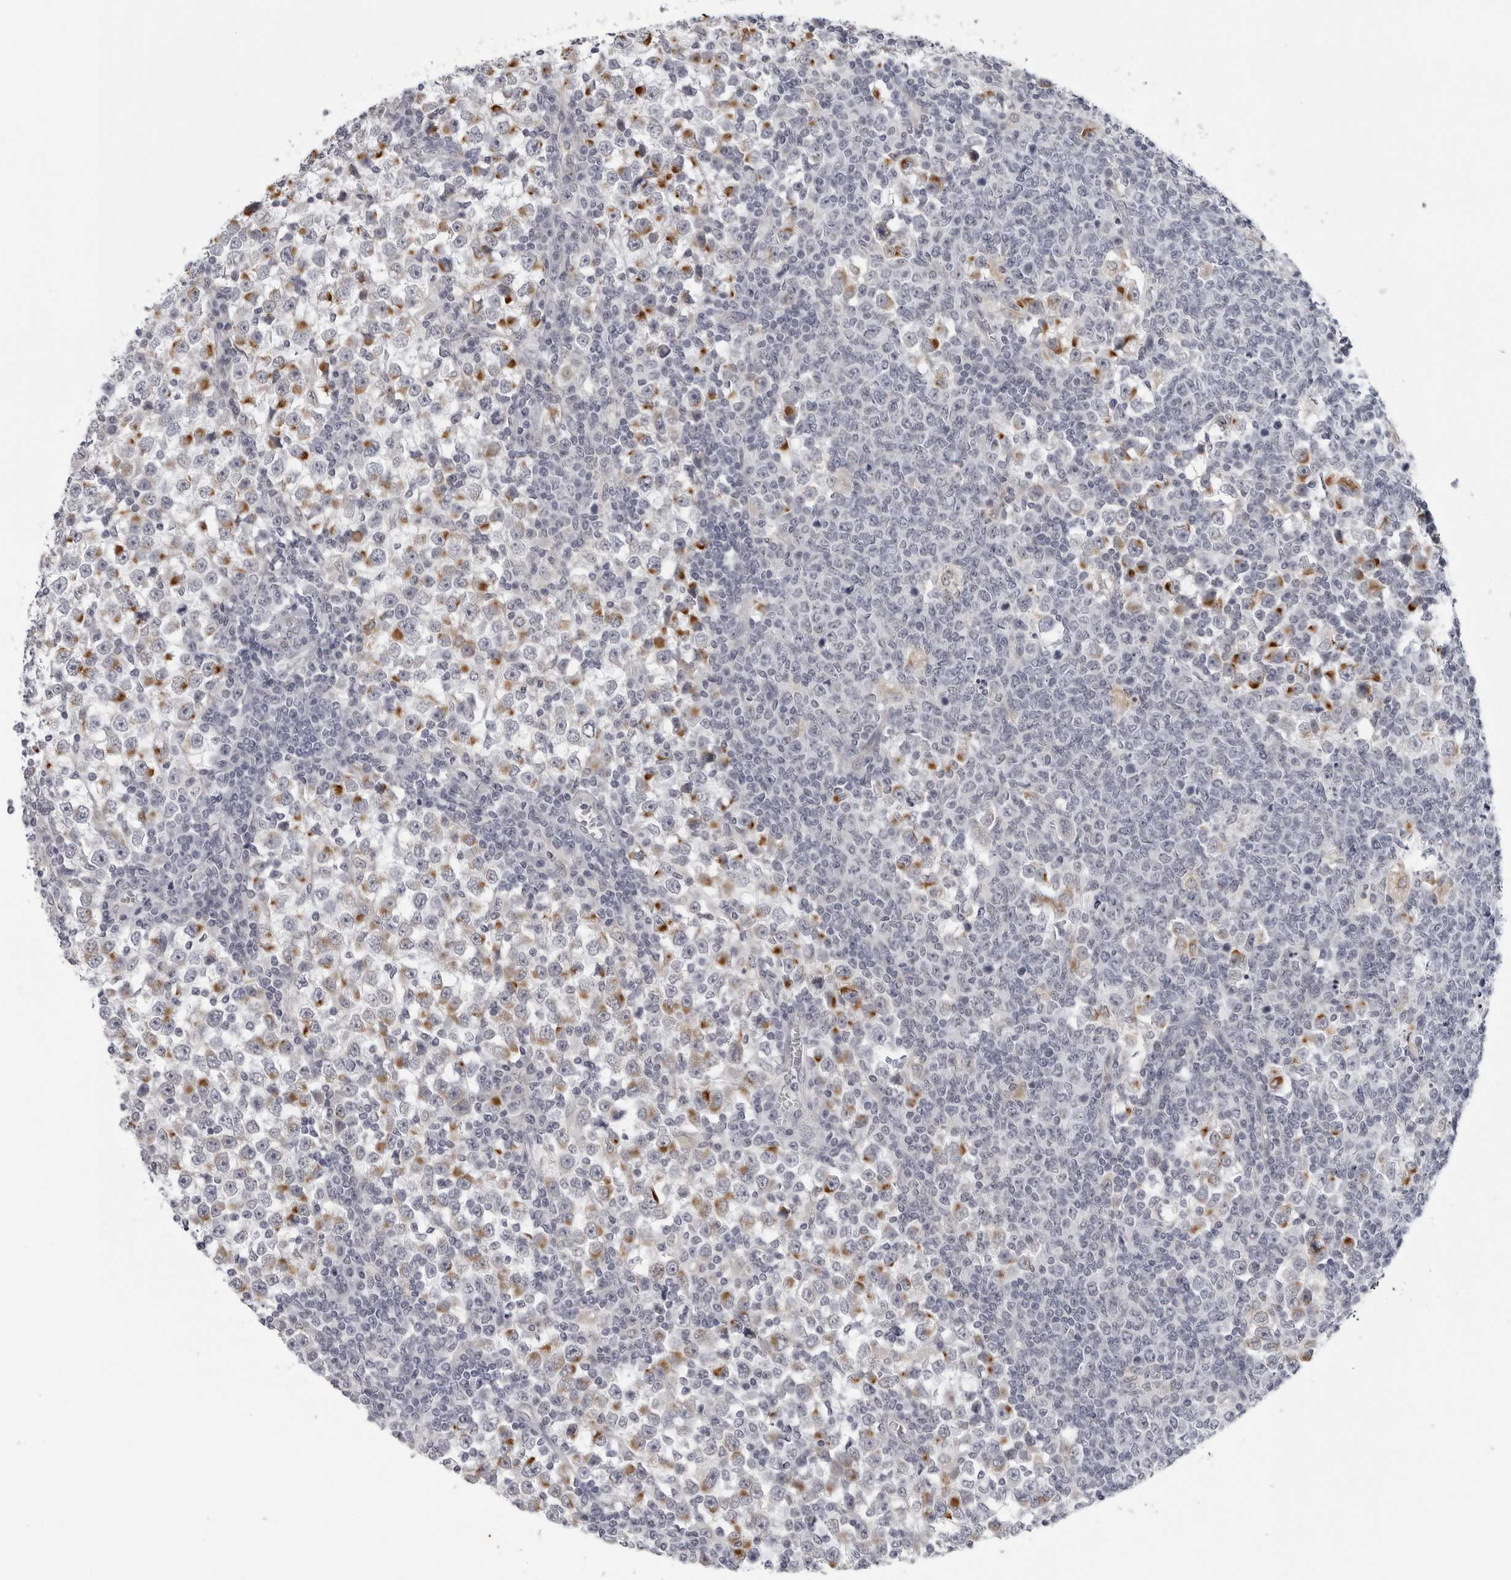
{"staining": {"intensity": "moderate", "quantity": "25%-75%", "location": "cytoplasmic/membranous"}, "tissue": "testis cancer", "cell_type": "Tumor cells", "image_type": "cancer", "snomed": [{"axis": "morphology", "description": "Seminoma, NOS"}, {"axis": "topography", "description": "Testis"}], "caption": "Testis cancer stained with a brown dye exhibits moderate cytoplasmic/membranous positive positivity in about 25%-75% of tumor cells.", "gene": "OPLAH", "patient": {"sex": "male", "age": 65}}